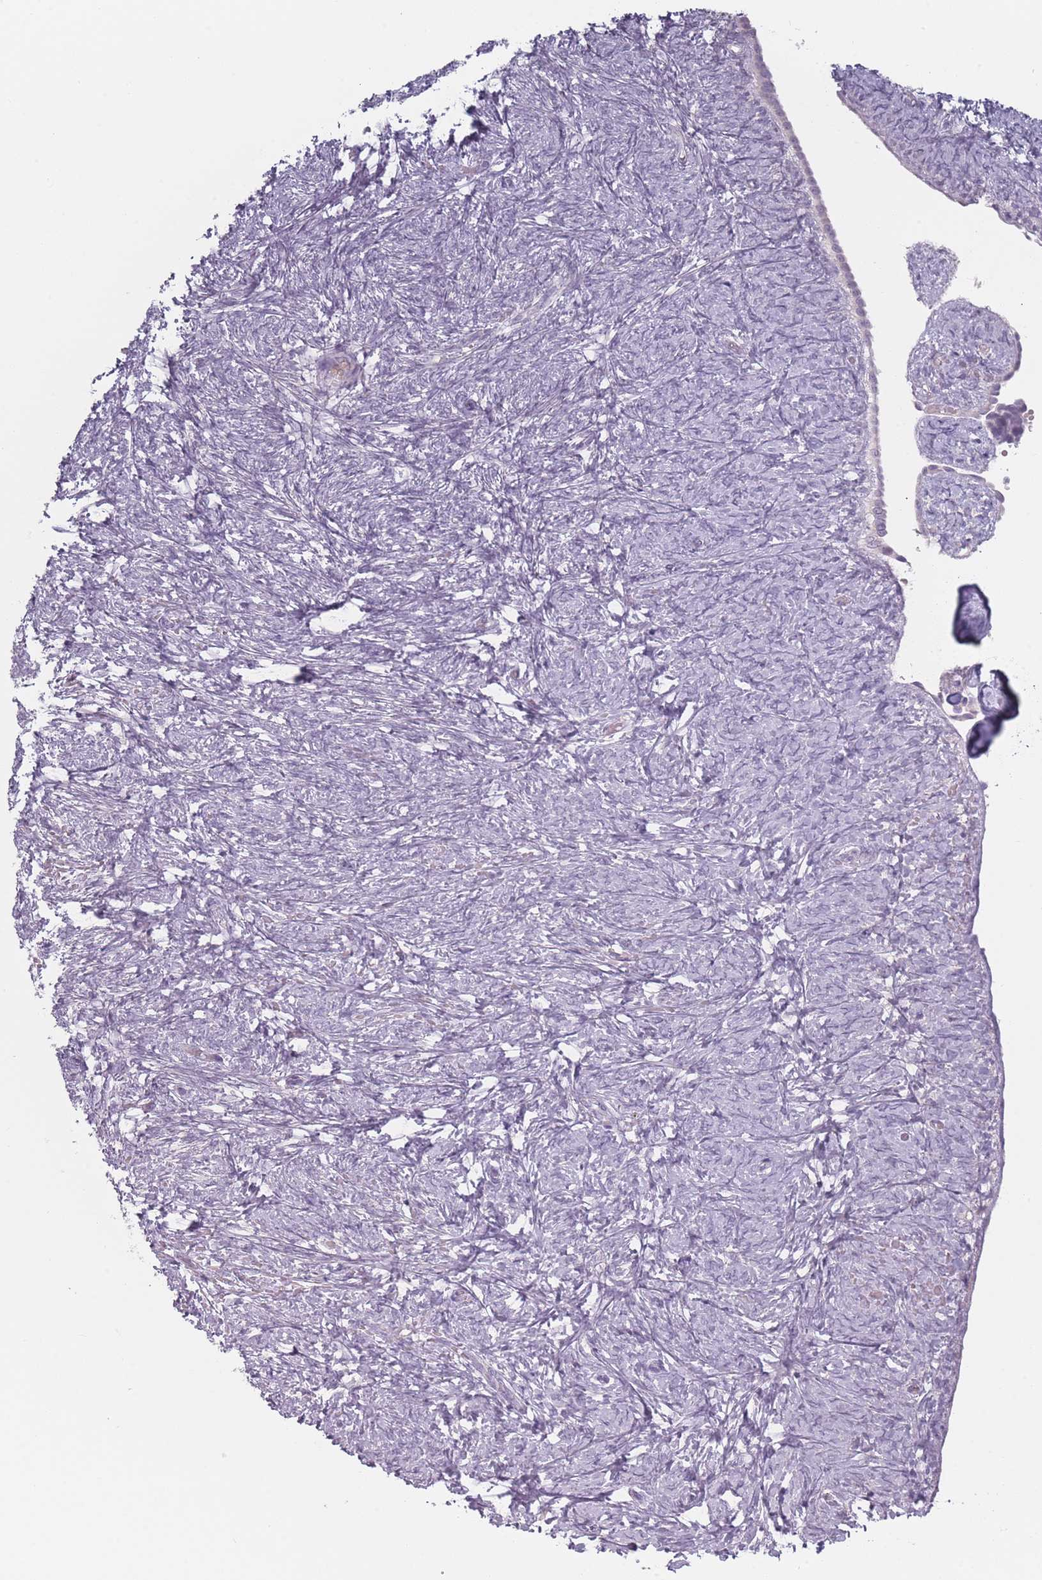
{"staining": {"intensity": "negative", "quantity": "none", "location": "none"}, "tissue": "ovary", "cell_type": "Ovarian stroma cells", "image_type": "normal", "snomed": [{"axis": "morphology", "description": "Normal tissue, NOS"}, {"axis": "topography", "description": "Ovary"}], "caption": "IHC of normal ovary reveals no staining in ovarian stroma cells.", "gene": "RASL10B", "patient": {"sex": "female", "age": 41}}